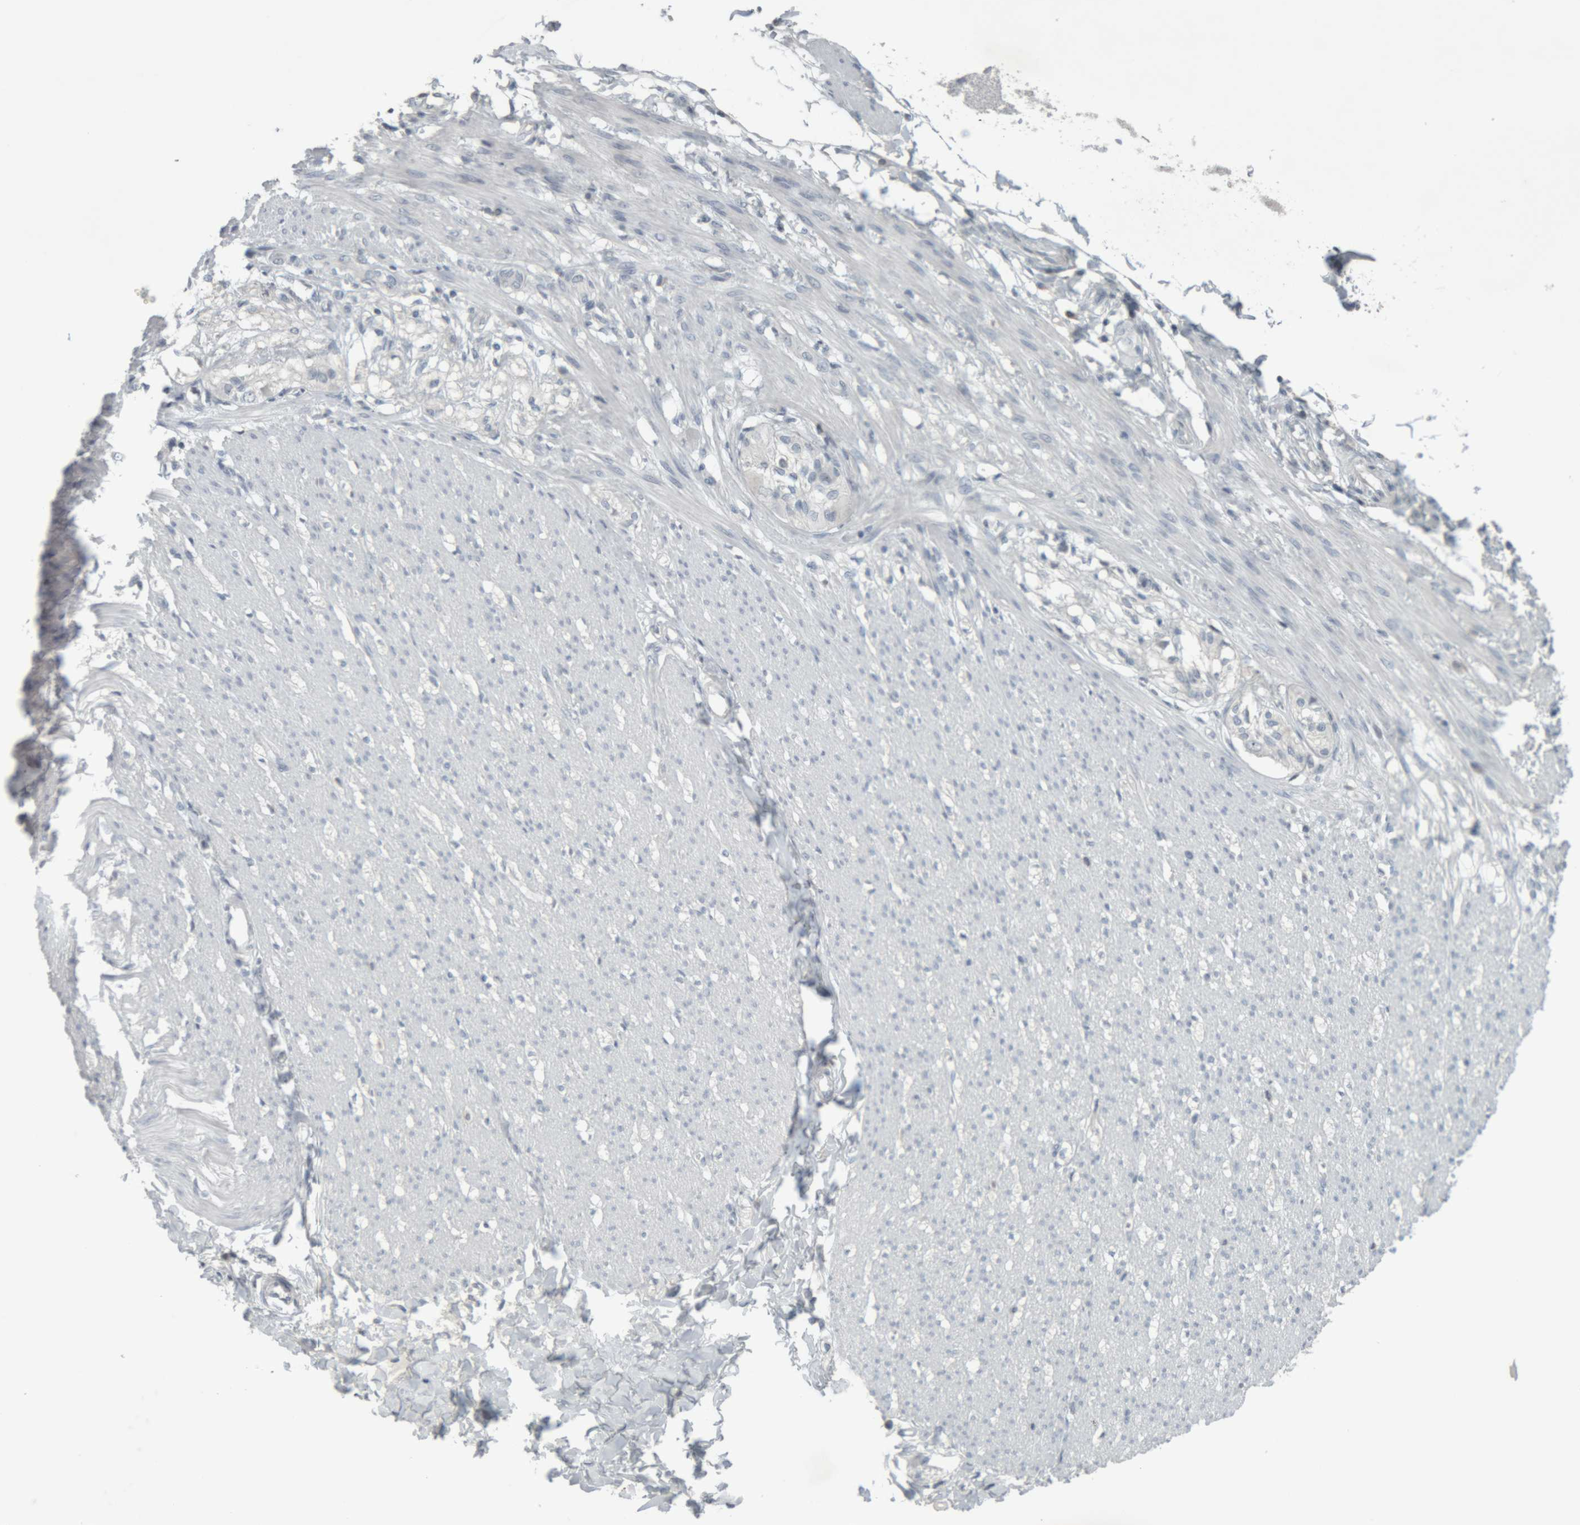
{"staining": {"intensity": "weak", "quantity": "<25%", "location": "cytoplasmic/membranous"}, "tissue": "smooth muscle", "cell_type": "Smooth muscle cells", "image_type": "normal", "snomed": [{"axis": "morphology", "description": "Normal tissue, NOS"}, {"axis": "morphology", "description": "Adenocarcinoma, NOS"}, {"axis": "topography", "description": "Smooth muscle"}, {"axis": "topography", "description": "Colon"}], "caption": "IHC image of benign human smooth muscle stained for a protein (brown), which shows no staining in smooth muscle cells. Nuclei are stained in blue.", "gene": "RPF1", "patient": {"sex": "male", "age": 14}}